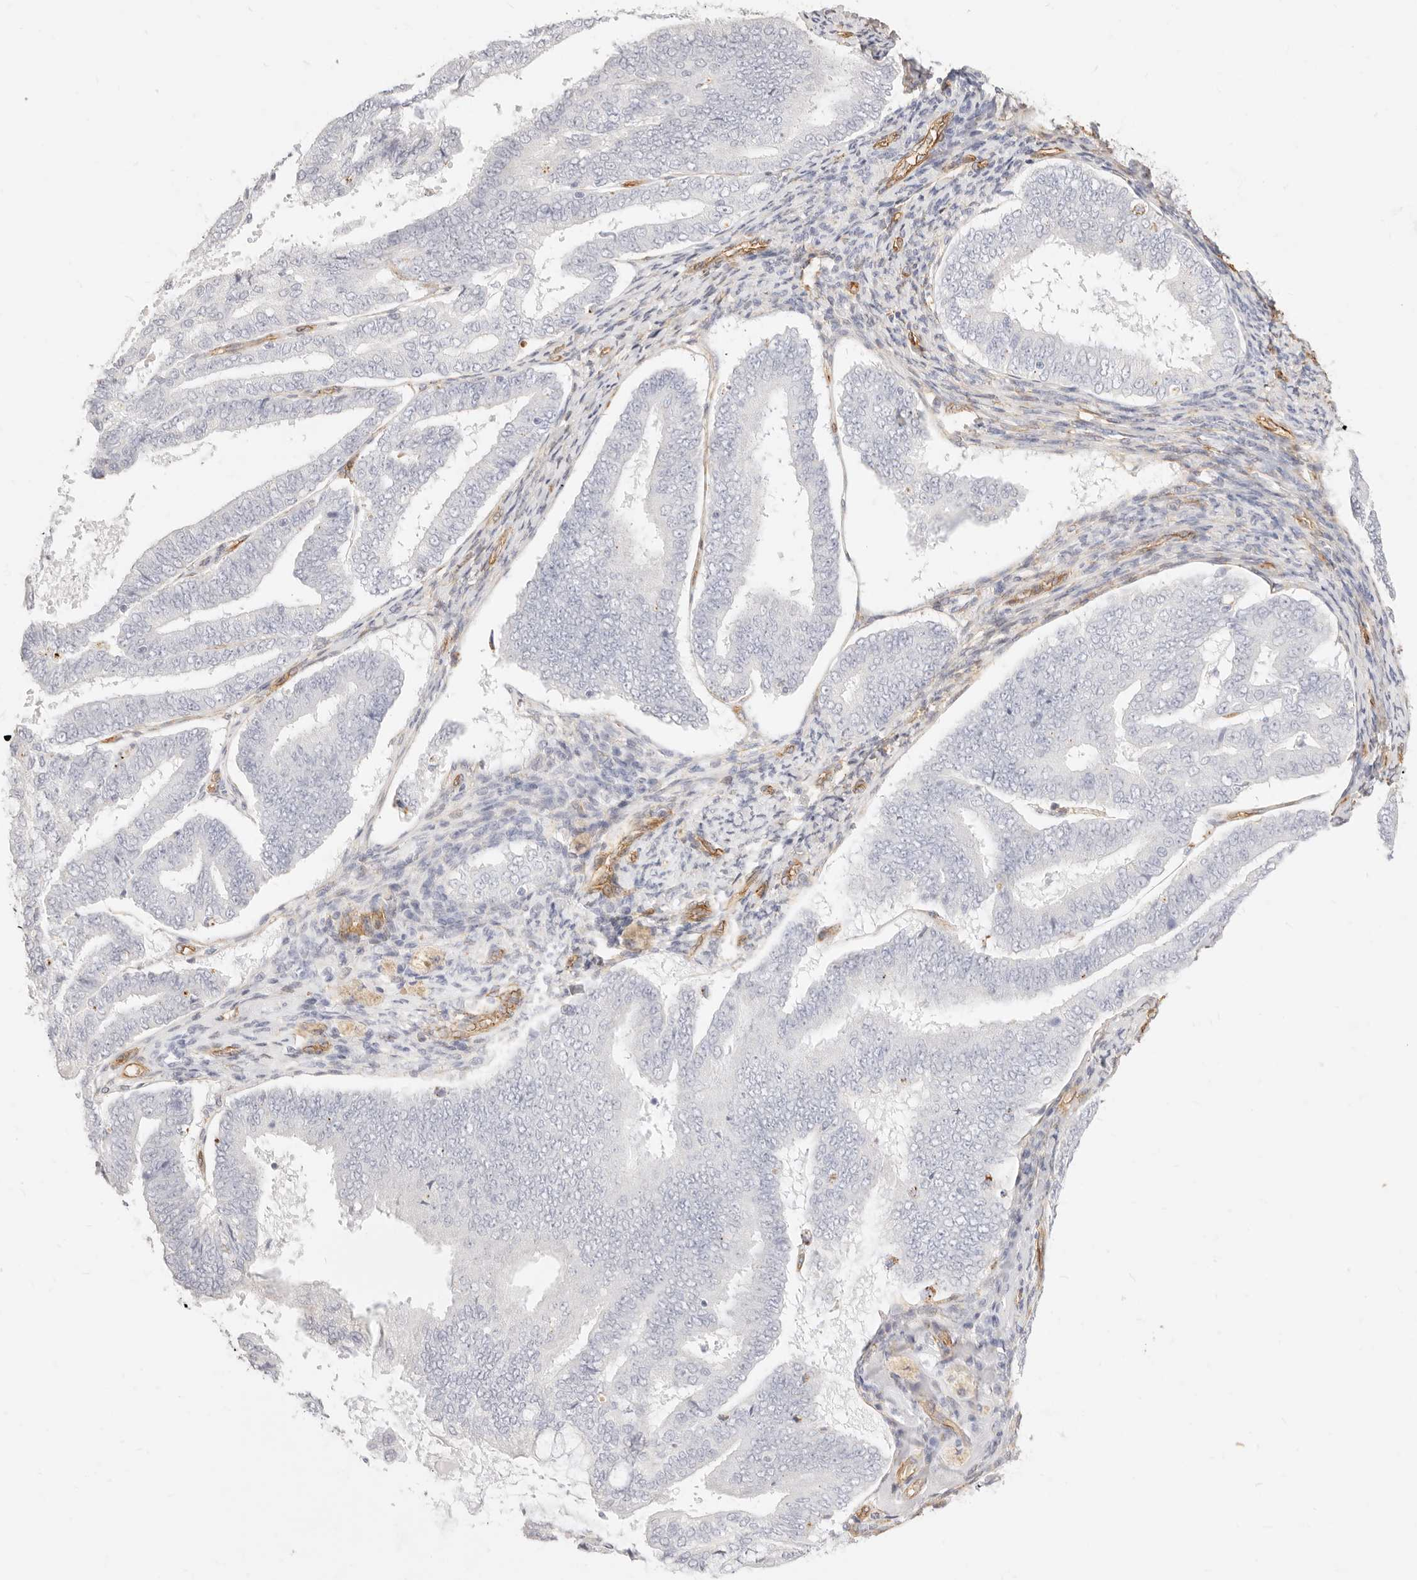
{"staining": {"intensity": "negative", "quantity": "none", "location": "none"}, "tissue": "endometrial cancer", "cell_type": "Tumor cells", "image_type": "cancer", "snomed": [{"axis": "morphology", "description": "Adenocarcinoma, NOS"}, {"axis": "topography", "description": "Endometrium"}], "caption": "Tumor cells are negative for brown protein staining in endometrial cancer.", "gene": "NUS1", "patient": {"sex": "female", "age": 63}}